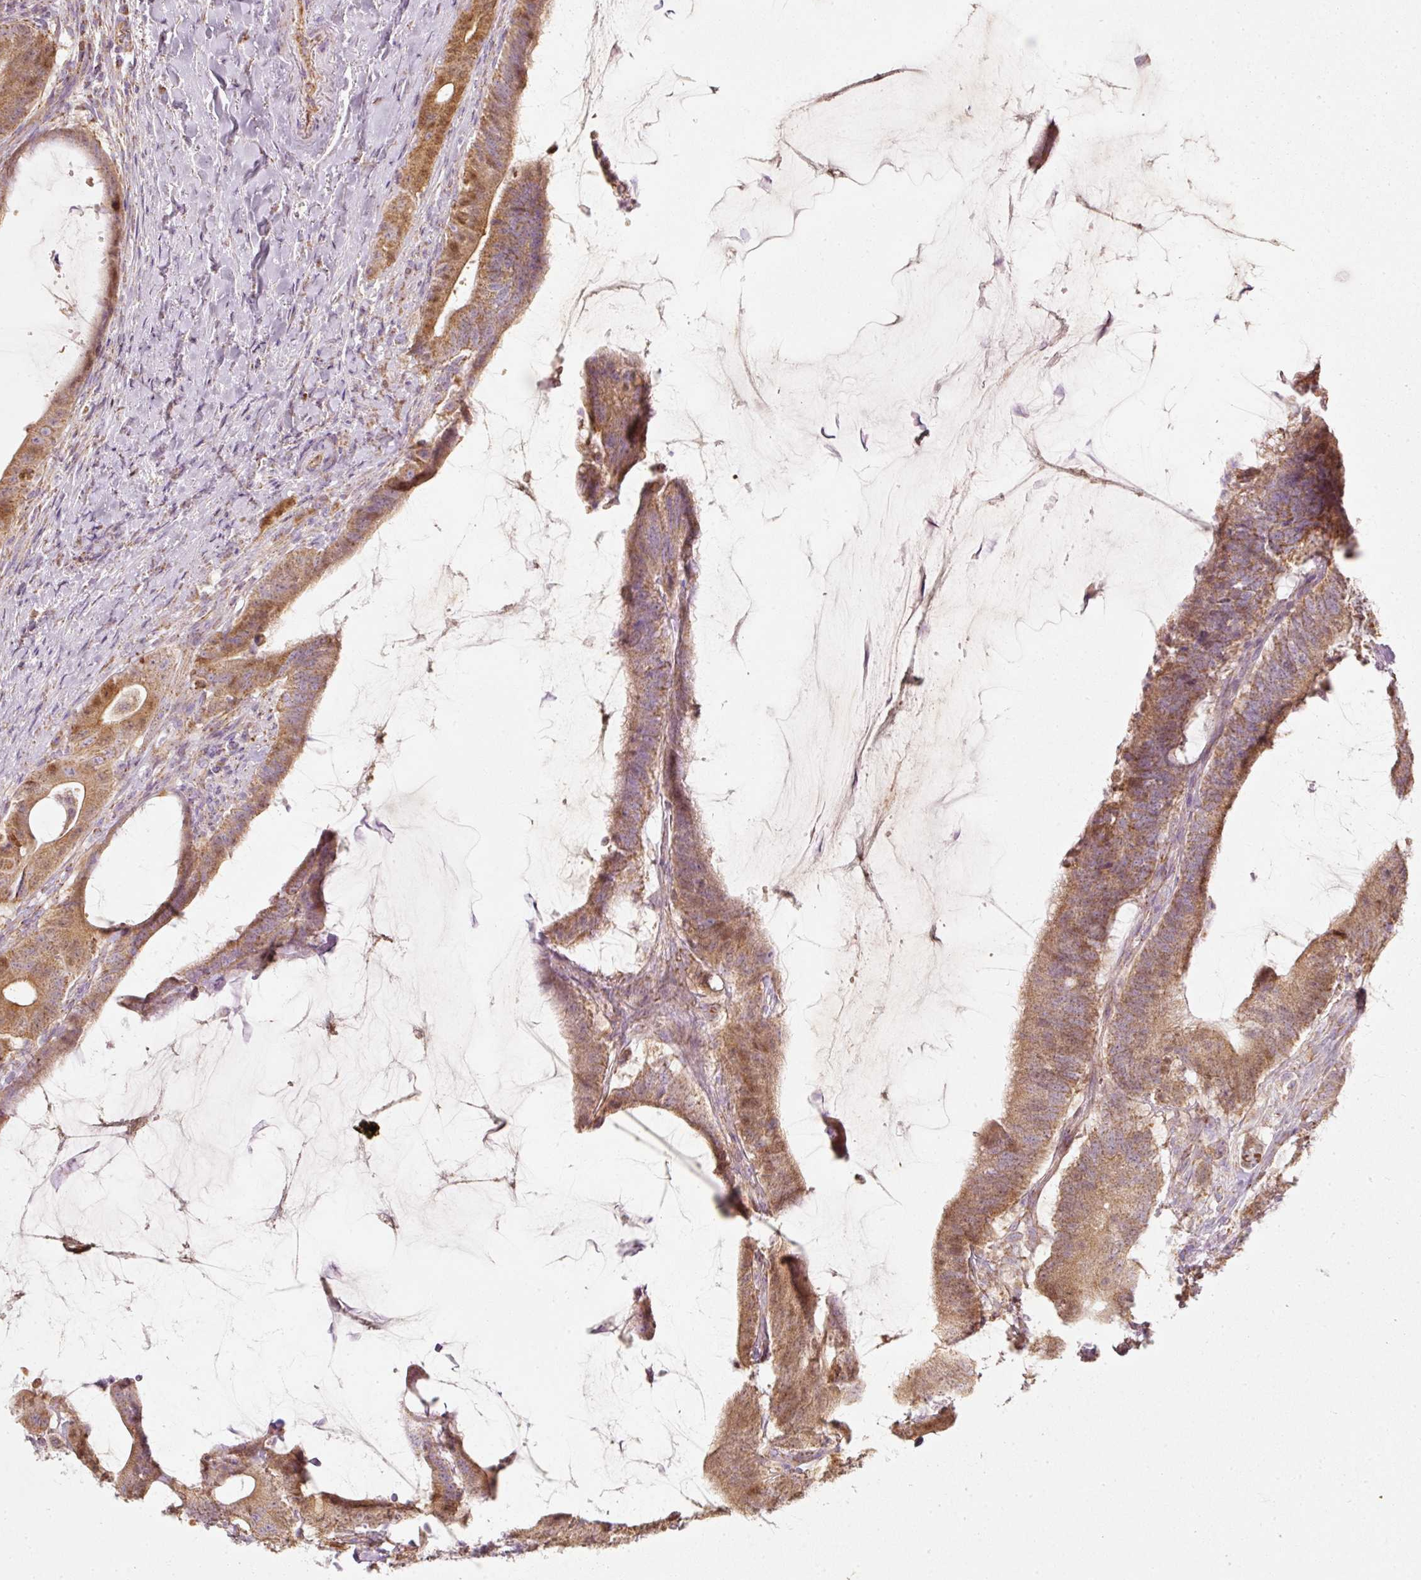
{"staining": {"intensity": "moderate", "quantity": ">75%", "location": "cytoplasmic/membranous,nuclear"}, "tissue": "colorectal cancer", "cell_type": "Tumor cells", "image_type": "cancer", "snomed": [{"axis": "morphology", "description": "Adenocarcinoma, NOS"}, {"axis": "topography", "description": "Colon"}], "caption": "Adenocarcinoma (colorectal) stained with a brown dye reveals moderate cytoplasmic/membranous and nuclear positive positivity in approximately >75% of tumor cells.", "gene": "DUT", "patient": {"sex": "female", "age": 43}}